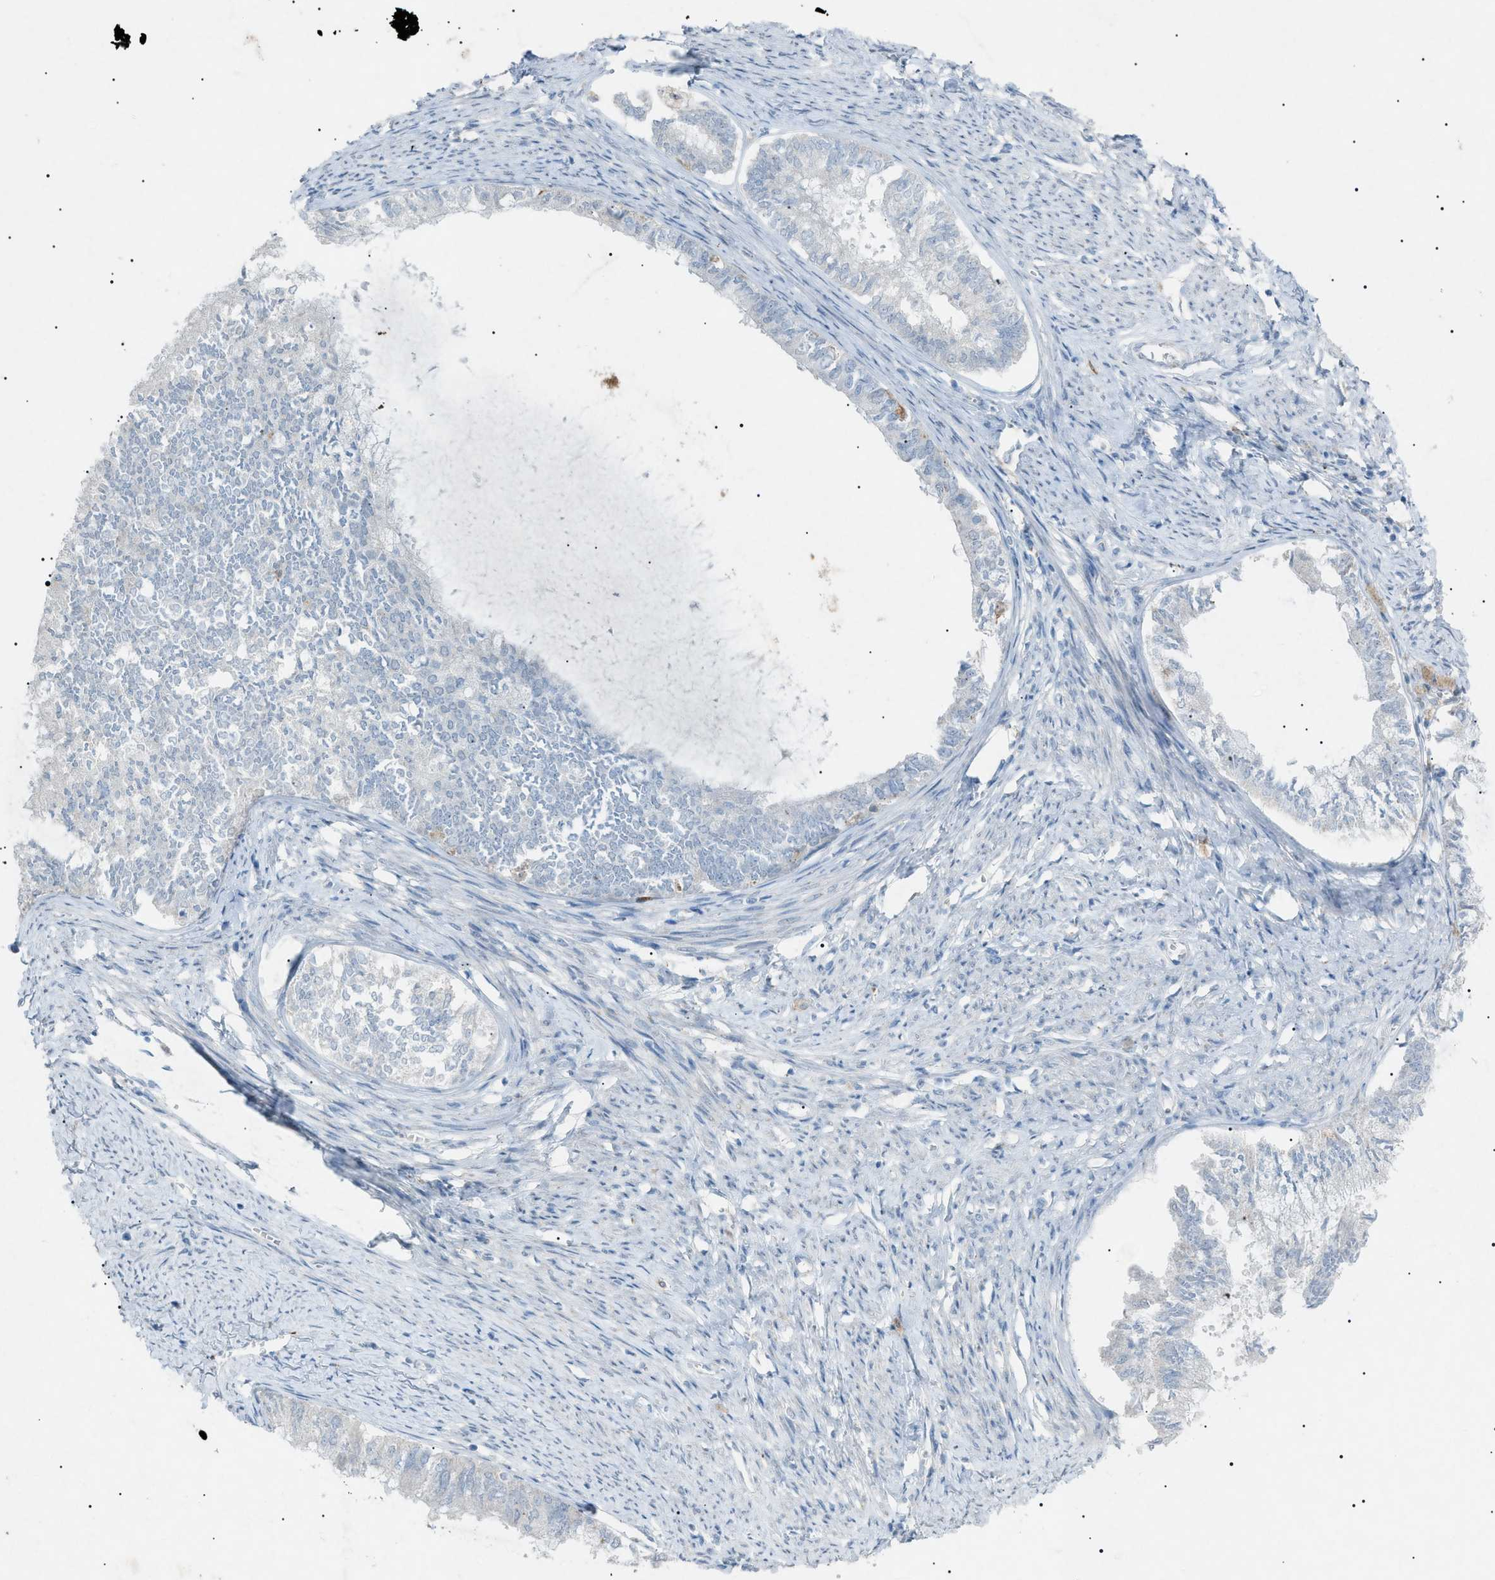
{"staining": {"intensity": "negative", "quantity": "none", "location": "none"}, "tissue": "endometrial cancer", "cell_type": "Tumor cells", "image_type": "cancer", "snomed": [{"axis": "morphology", "description": "Adenocarcinoma, NOS"}, {"axis": "topography", "description": "Endometrium"}], "caption": "Immunohistochemistry (IHC) histopathology image of neoplastic tissue: human endometrial adenocarcinoma stained with DAB displays no significant protein positivity in tumor cells.", "gene": "BTK", "patient": {"sex": "female", "age": 86}}